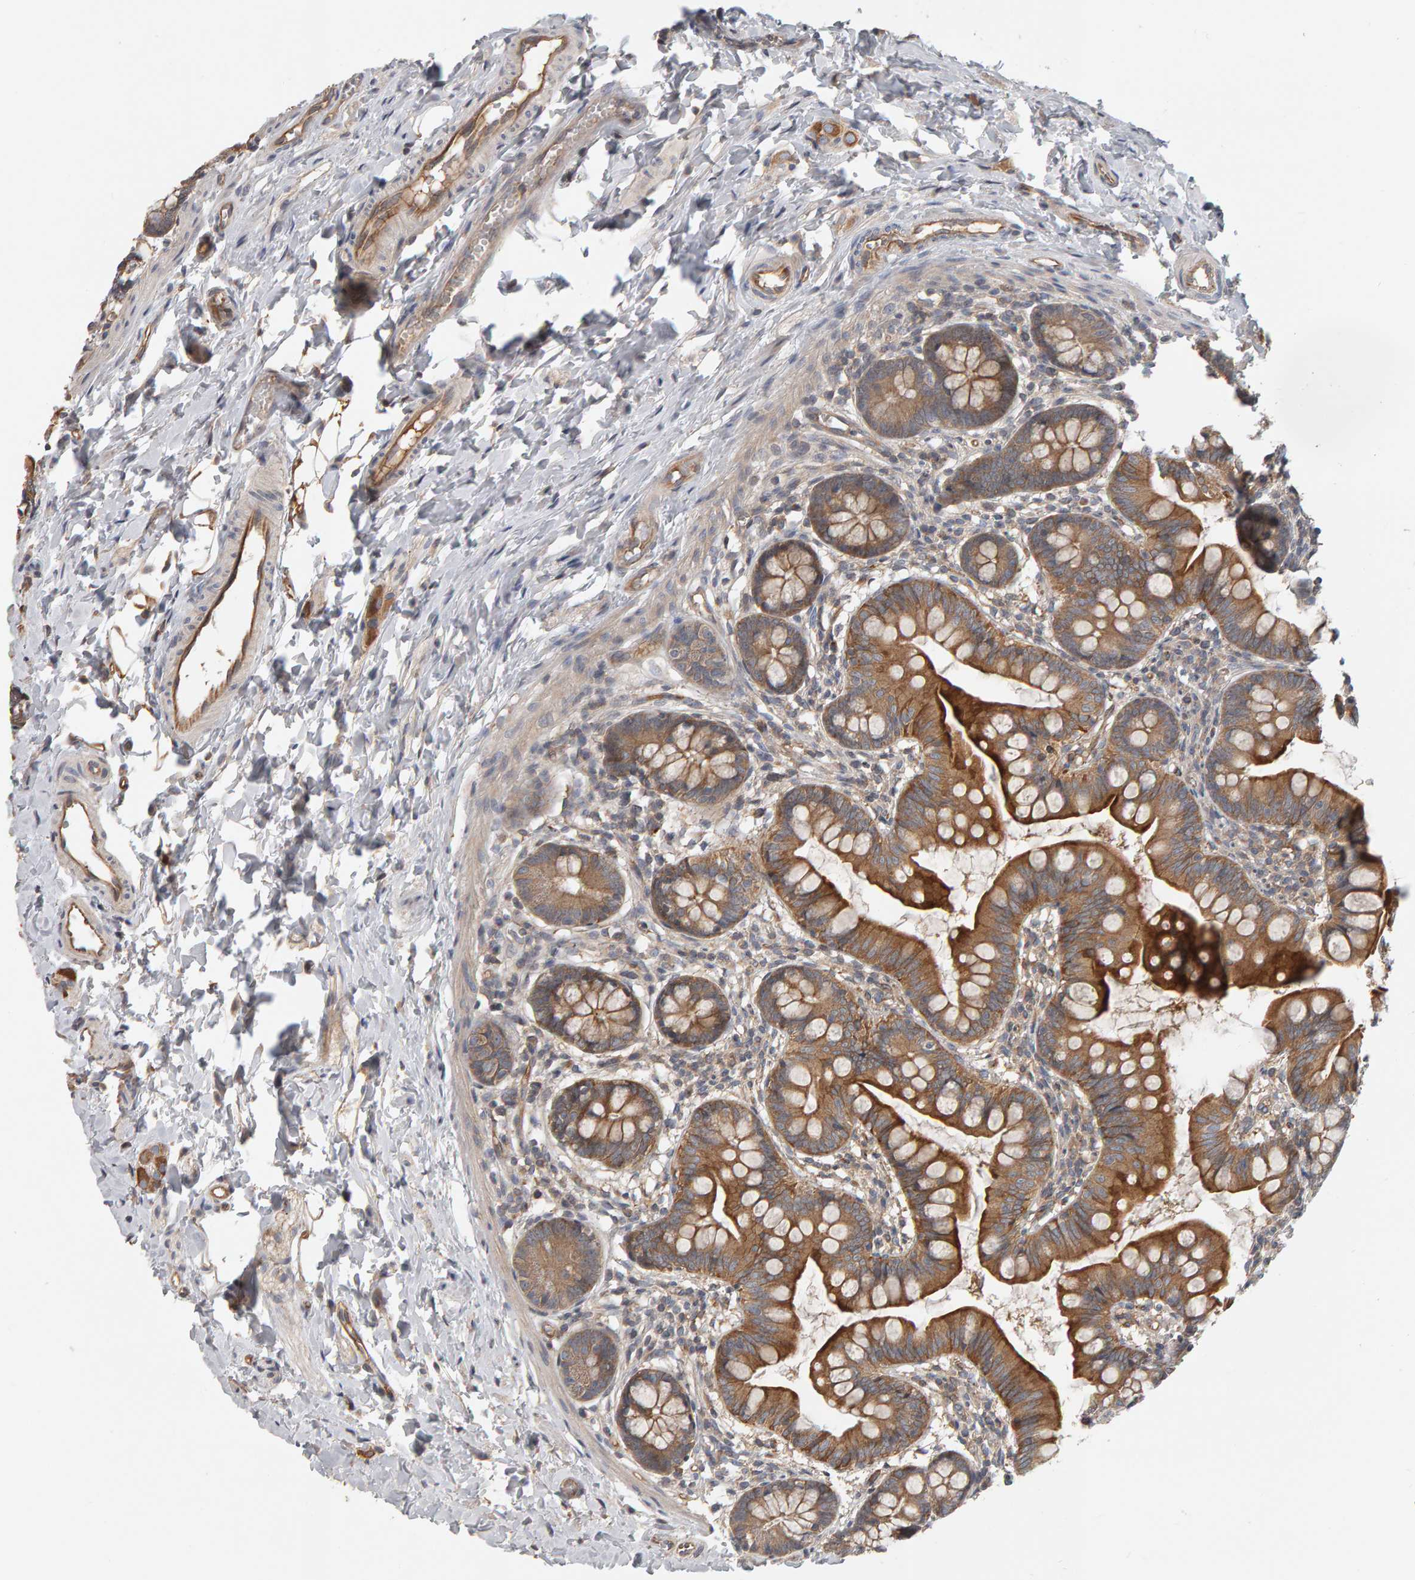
{"staining": {"intensity": "strong", "quantity": ">75%", "location": "cytoplasmic/membranous"}, "tissue": "small intestine", "cell_type": "Glandular cells", "image_type": "normal", "snomed": [{"axis": "morphology", "description": "Normal tissue, NOS"}, {"axis": "topography", "description": "Small intestine"}], "caption": "IHC histopathology image of benign small intestine: human small intestine stained using immunohistochemistry shows high levels of strong protein expression localized specifically in the cytoplasmic/membranous of glandular cells, appearing as a cytoplasmic/membranous brown color.", "gene": "C9orf72", "patient": {"sex": "male", "age": 7}}